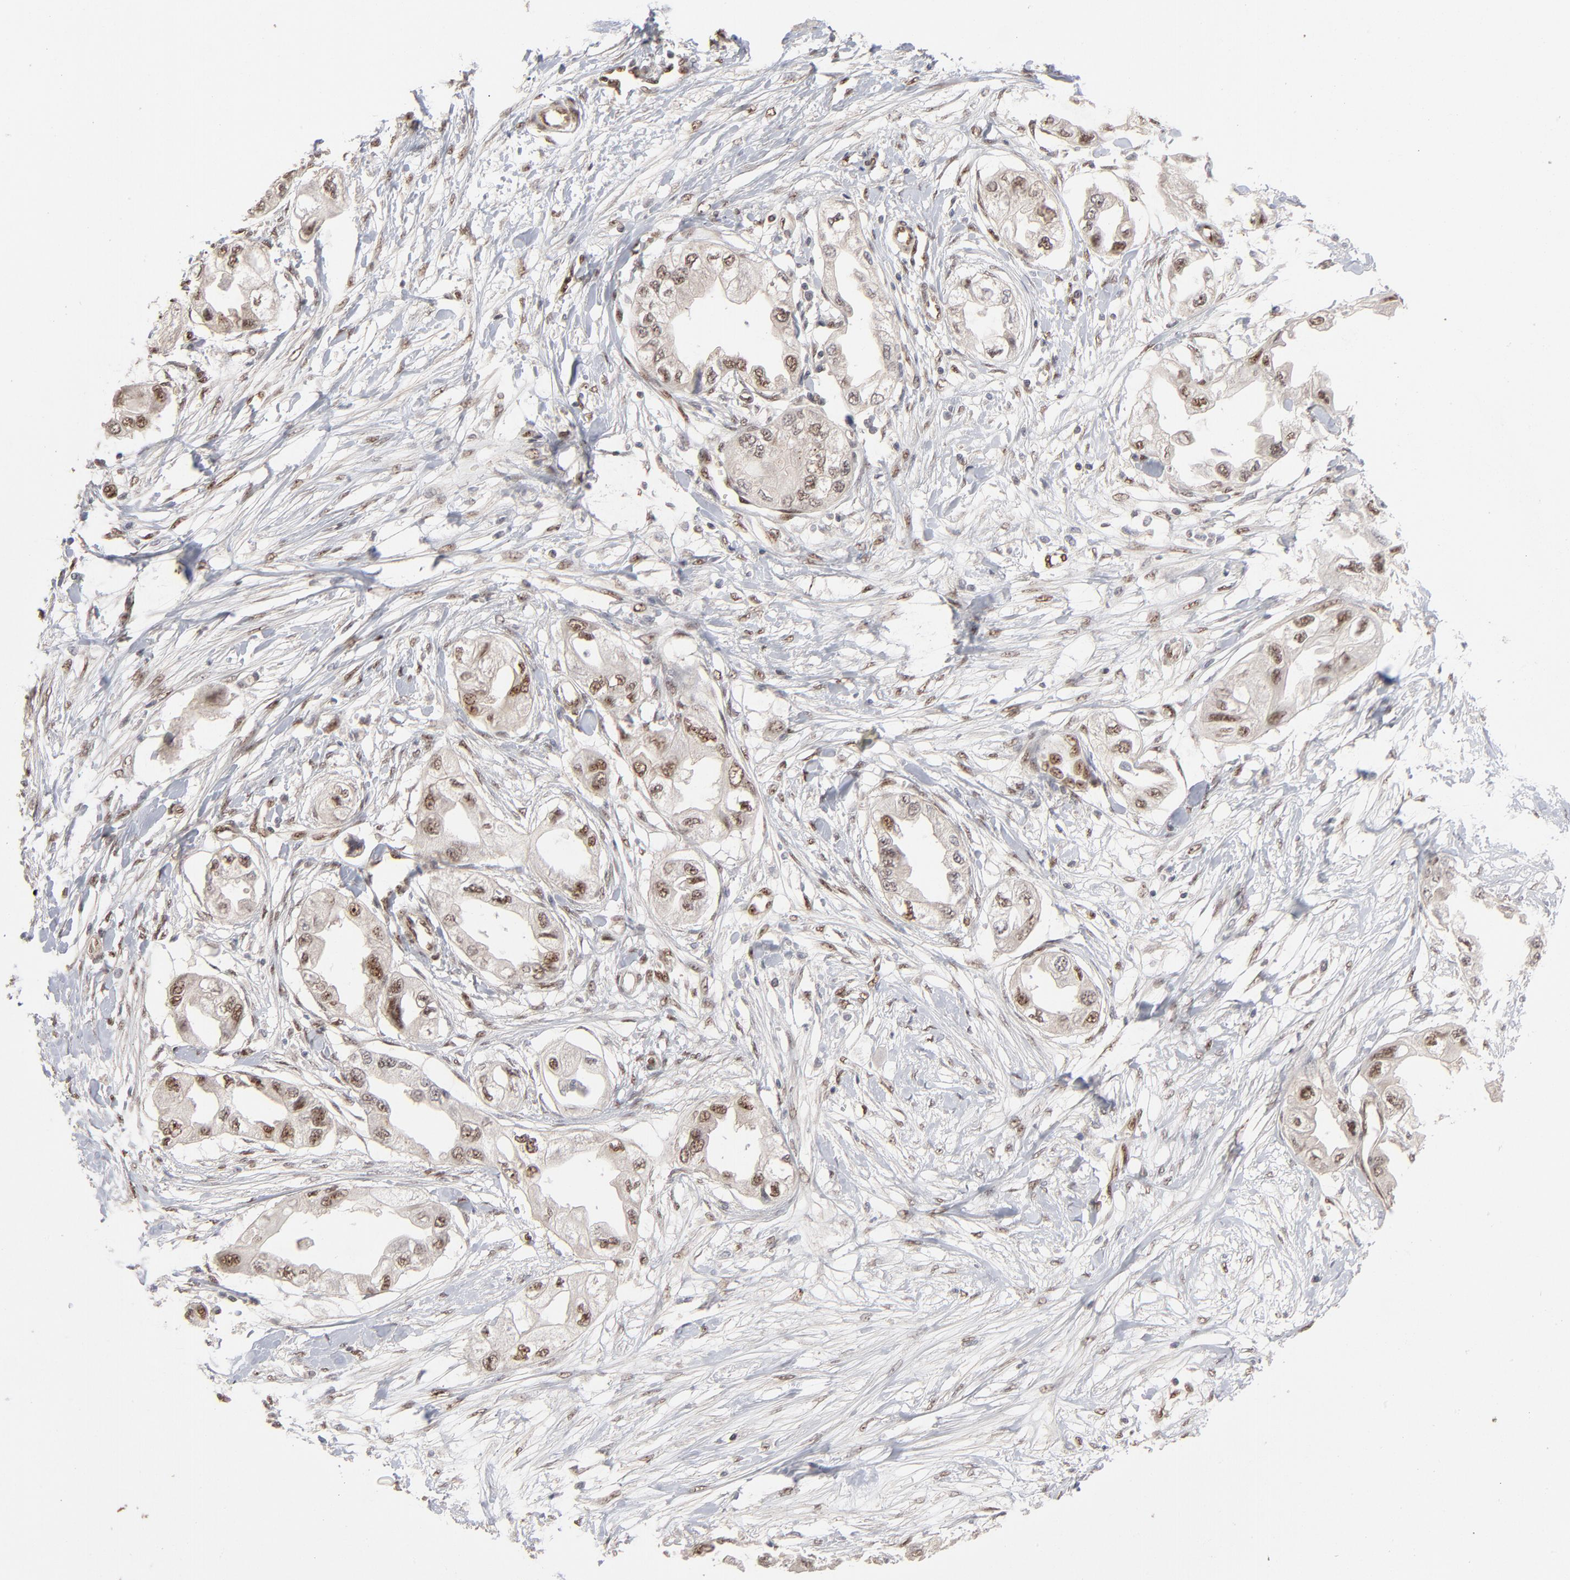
{"staining": {"intensity": "weak", "quantity": "25%-75%", "location": "nuclear"}, "tissue": "endometrial cancer", "cell_type": "Tumor cells", "image_type": "cancer", "snomed": [{"axis": "morphology", "description": "Adenocarcinoma, NOS"}, {"axis": "topography", "description": "Endometrium"}], "caption": "Endometrial cancer stained with a brown dye reveals weak nuclear positive expression in about 25%-75% of tumor cells.", "gene": "NFIB", "patient": {"sex": "female", "age": 67}}